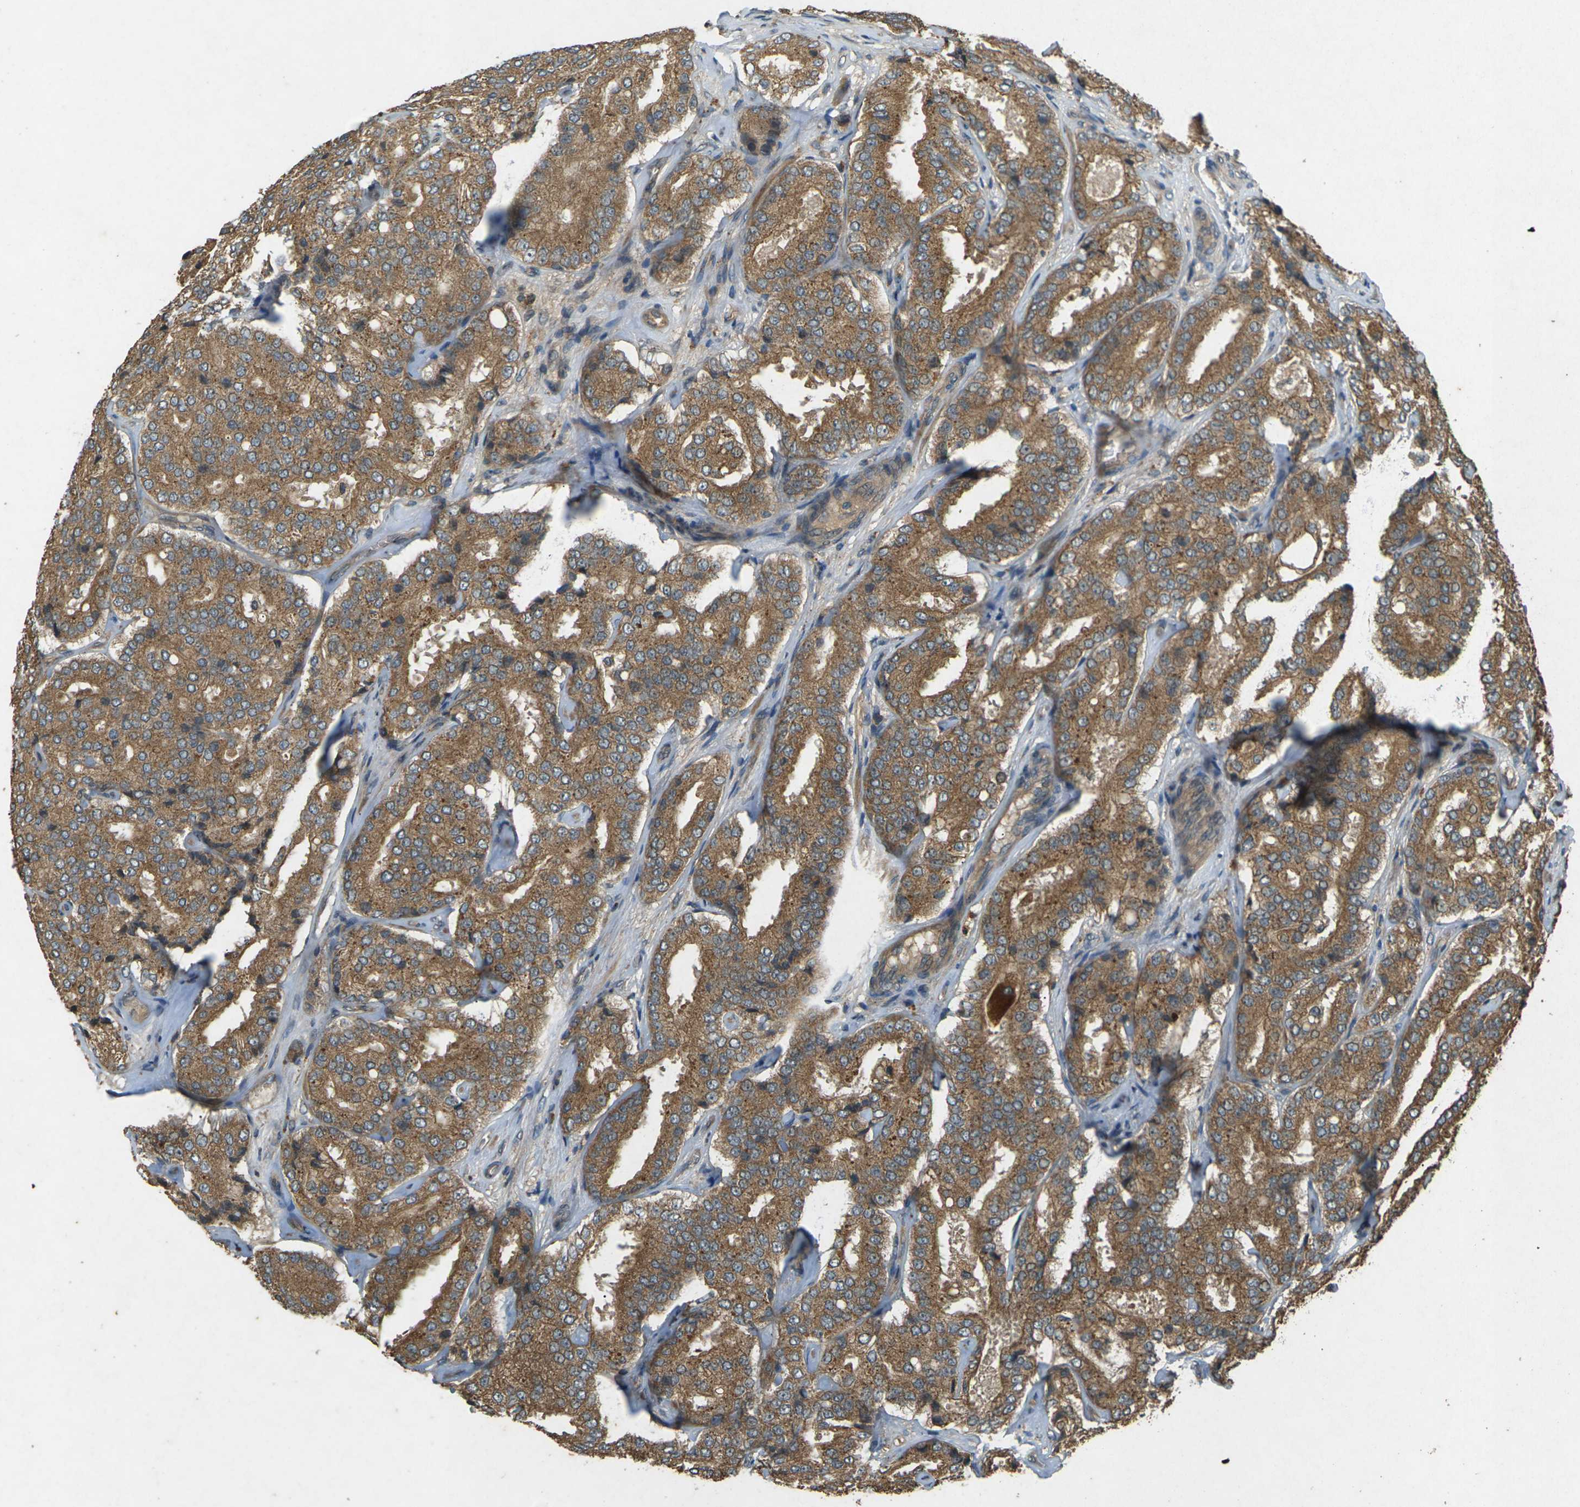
{"staining": {"intensity": "moderate", "quantity": ">75%", "location": "cytoplasmic/membranous"}, "tissue": "prostate cancer", "cell_type": "Tumor cells", "image_type": "cancer", "snomed": [{"axis": "morphology", "description": "Adenocarcinoma, High grade"}, {"axis": "topography", "description": "Prostate"}], "caption": "DAB immunohistochemical staining of adenocarcinoma (high-grade) (prostate) displays moderate cytoplasmic/membranous protein expression in approximately >75% of tumor cells.", "gene": "TAP1", "patient": {"sex": "male", "age": 65}}